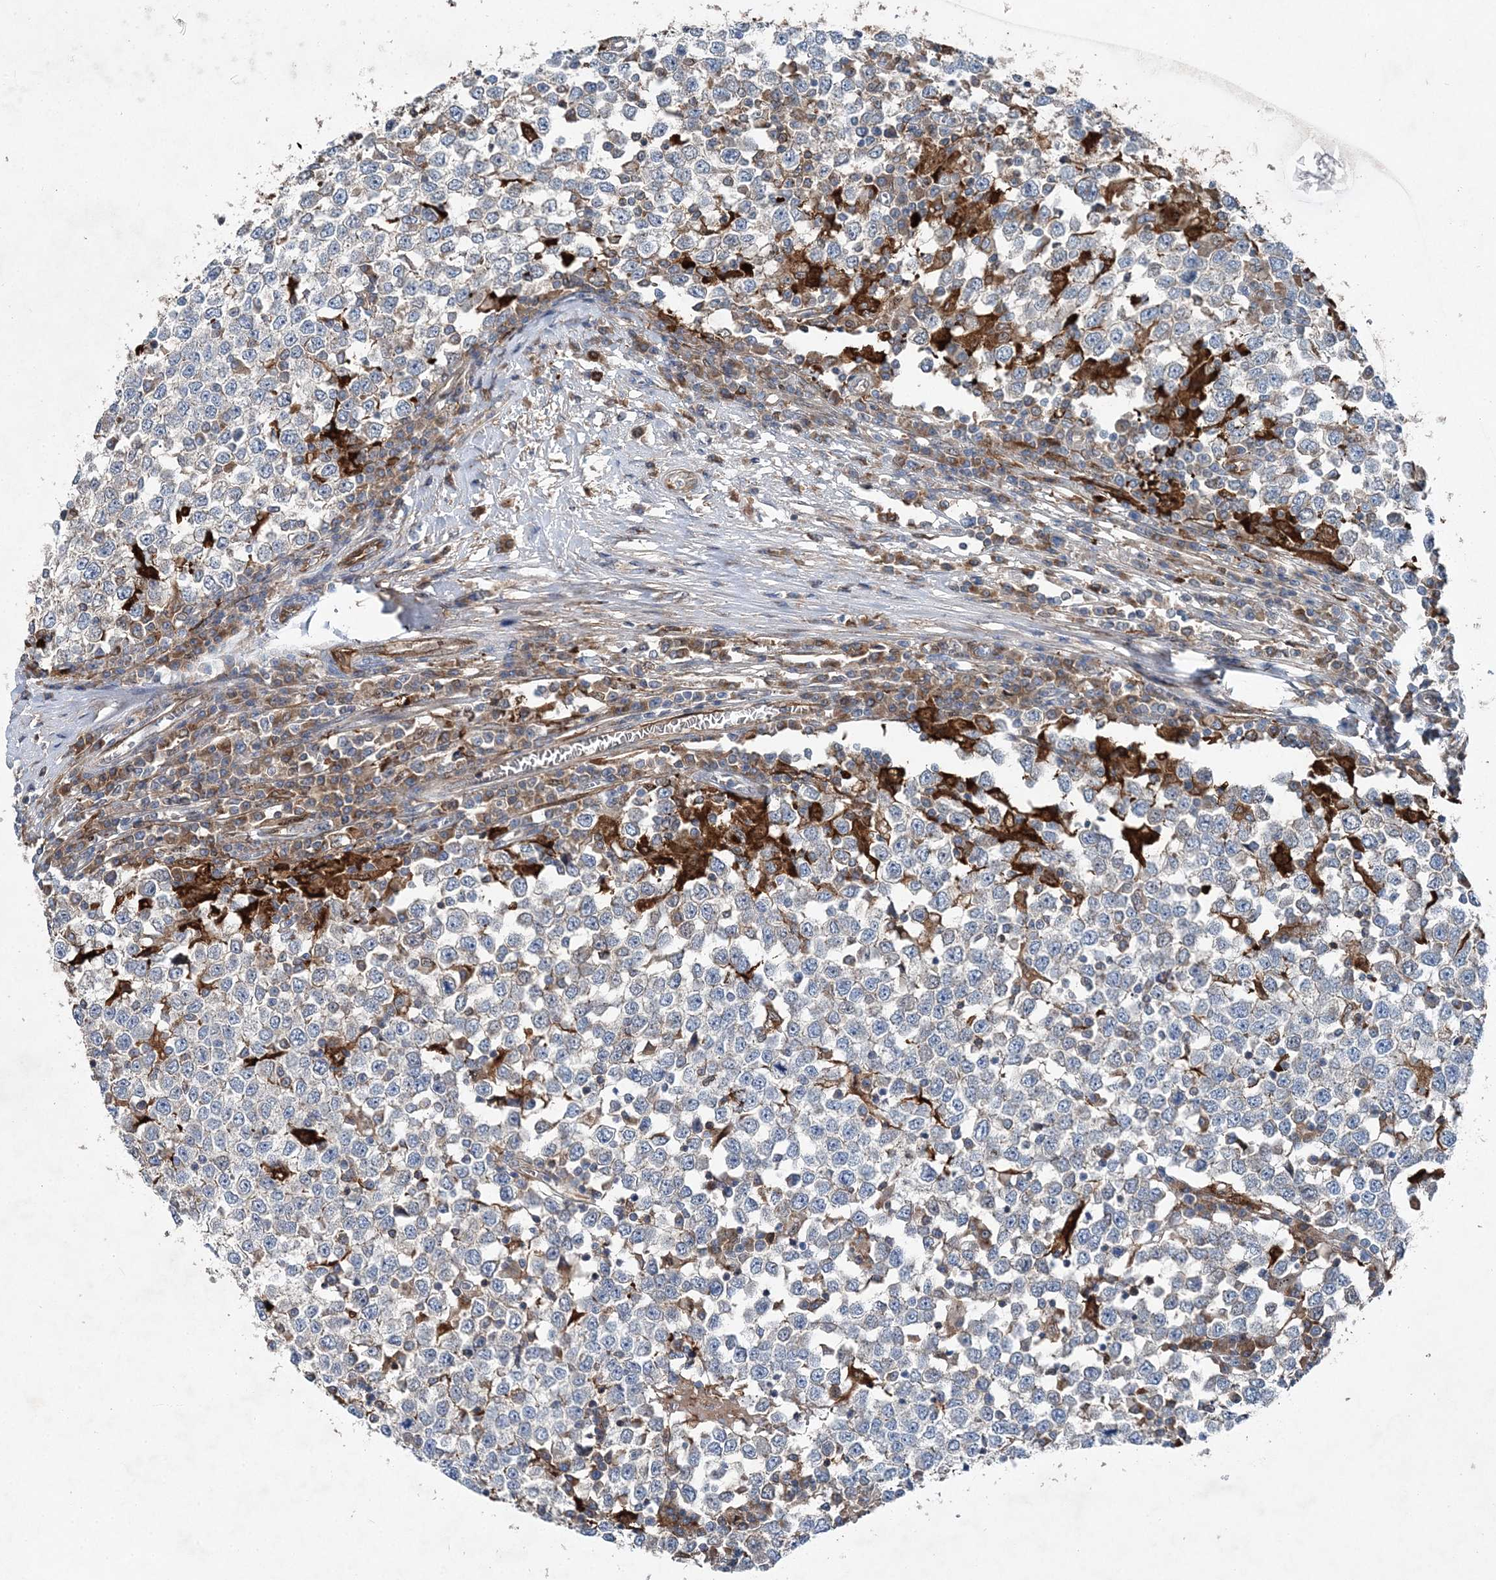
{"staining": {"intensity": "negative", "quantity": "none", "location": "none"}, "tissue": "testis cancer", "cell_type": "Tumor cells", "image_type": "cancer", "snomed": [{"axis": "morphology", "description": "Seminoma, NOS"}, {"axis": "topography", "description": "Testis"}], "caption": "Image shows no significant protein expression in tumor cells of seminoma (testis).", "gene": "SPOPL", "patient": {"sex": "male", "age": 65}}